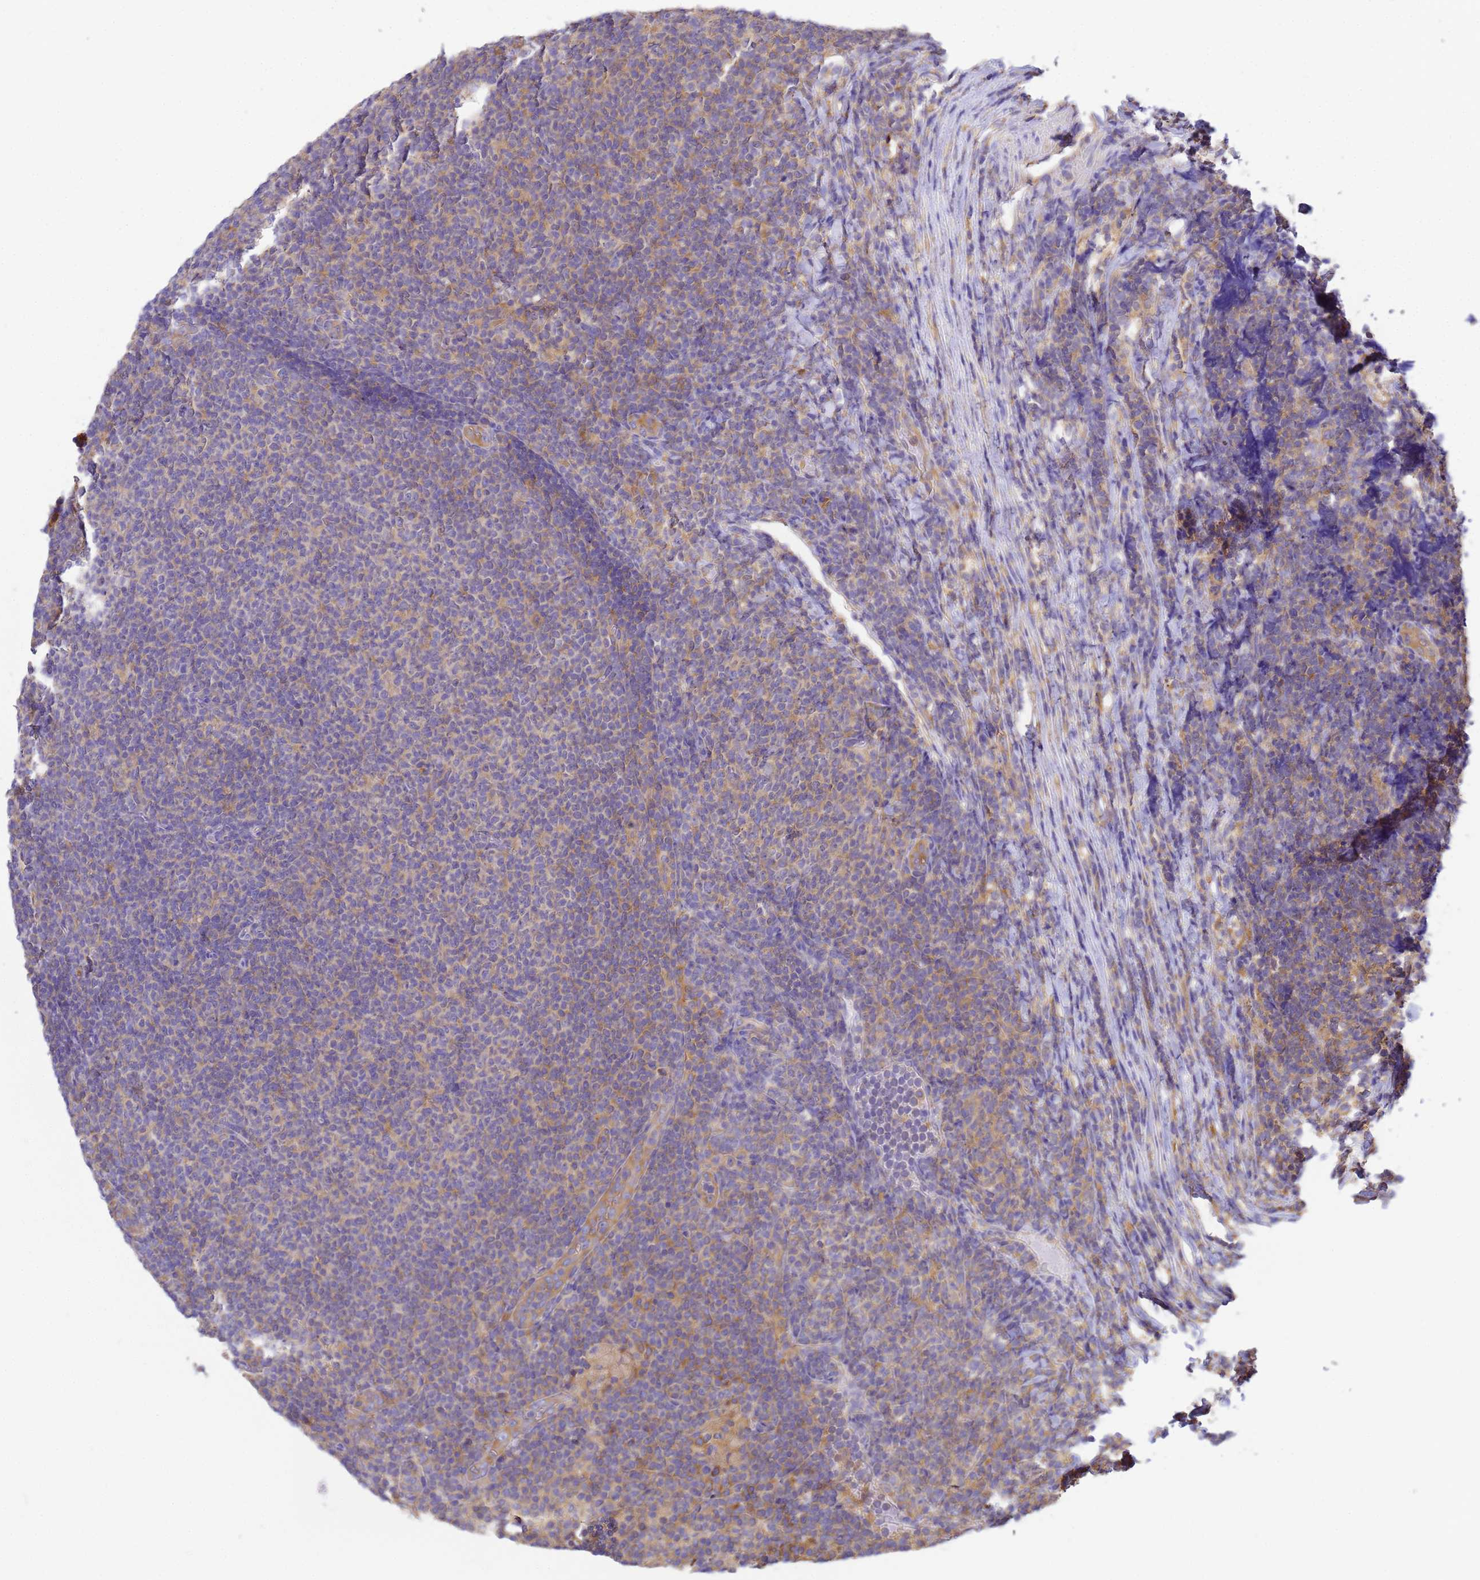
{"staining": {"intensity": "moderate", "quantity": "<25%", "location": "cytoplasmic/membranous"}, "tissue": "lymphoma", "cell_type": "Tumor cells", "image_type": "cancer", "snomed": [{"axis": "morphology", "description": "Malignant lymphoma, non-Hodgkin's type, Low grade"}, {"axis": "topography", "description": "Lymph node"}], "caption": "An immunohistochemistry image of neoplastic tissue is shown. Protein staining in brown labels moderate cytoplasmic/membranous positivity in malignant lymphoma, non-Hodgkin's type (low-grade) within tumor cells.", "gene": "NARS1", "patient": {"sex": "male", "age": 66}}